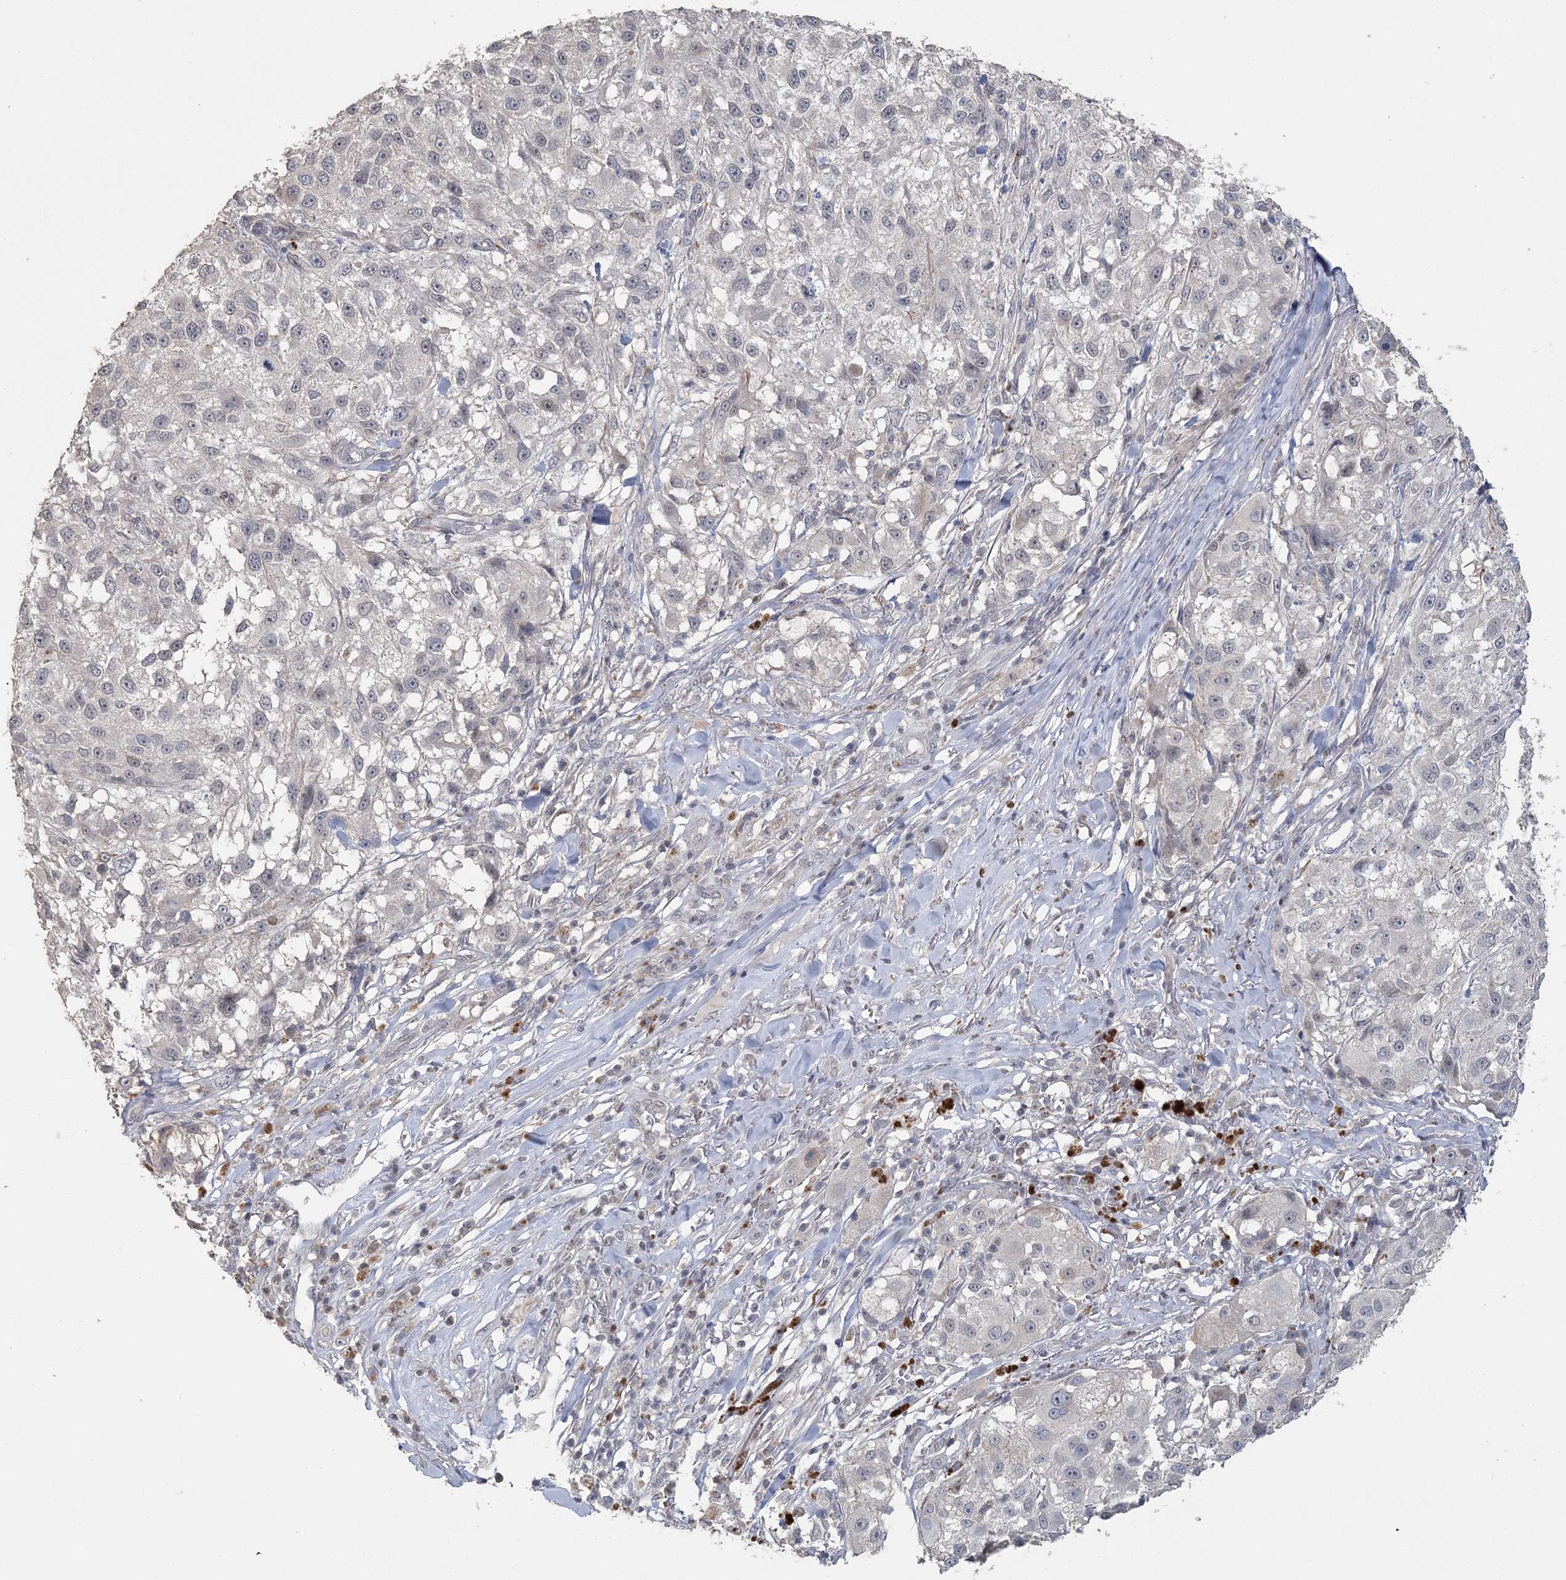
{"staining": {"intensity": "negative", "quantity": "none", "location": "none"}, "tissue": "melanoma", "cell_type": "Tumor cells", "image_type": "cancer", "snomed": [{"axis": "morphology", "description": "Necrosis, NOS"}, {"axis": "morphology", "description": "Malignant melanoma, NOS"}, {"axis": "topography", "description": "Skin"}], "caption": "Tumor cells are negative for brown protein staining in malignant melanoma.", "gene": "UIMC1", "patient": {"sex": "female", "age": 87}}